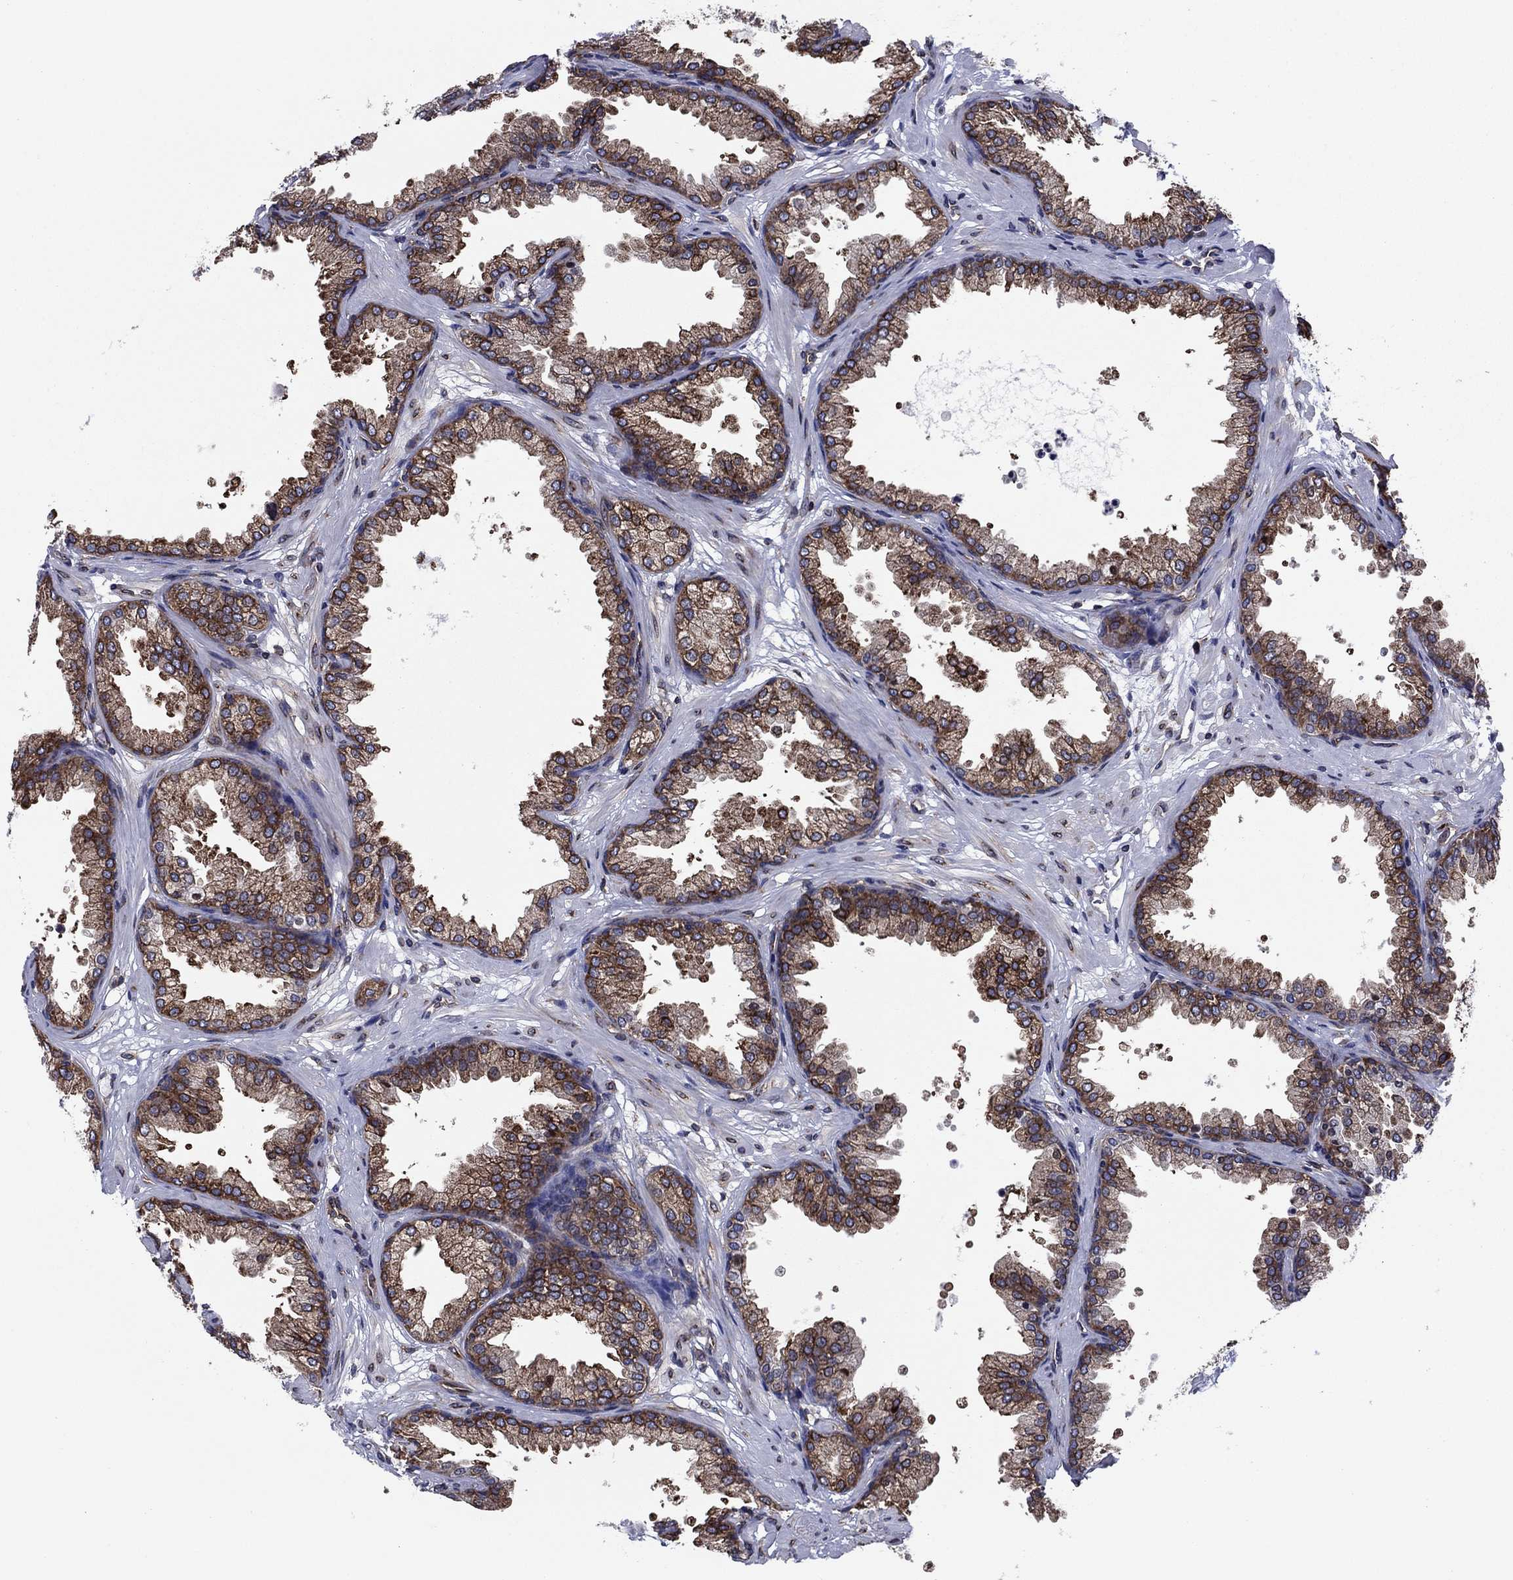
{"staining": {"intensity": "strong", "quantity": ">75%", "location": "cytoplasmic/membranous"}, "tissue": "prostate", "cell_type": "Glandular cells", "image_type": "normal", "snomed": [{"axis": "morphology", "description": "Normal tissue, NOS"}, {"axis": "topography", "description": "Prostate"}], "caption": "The histopathology image exhibits immunohistochemical staining of benign prostate. There is strong cytoplasmic/membranous expression is present in about >75% of glandular cells.", "gene": "YBX1", "patient": {"sex": "male", "age": 37}}